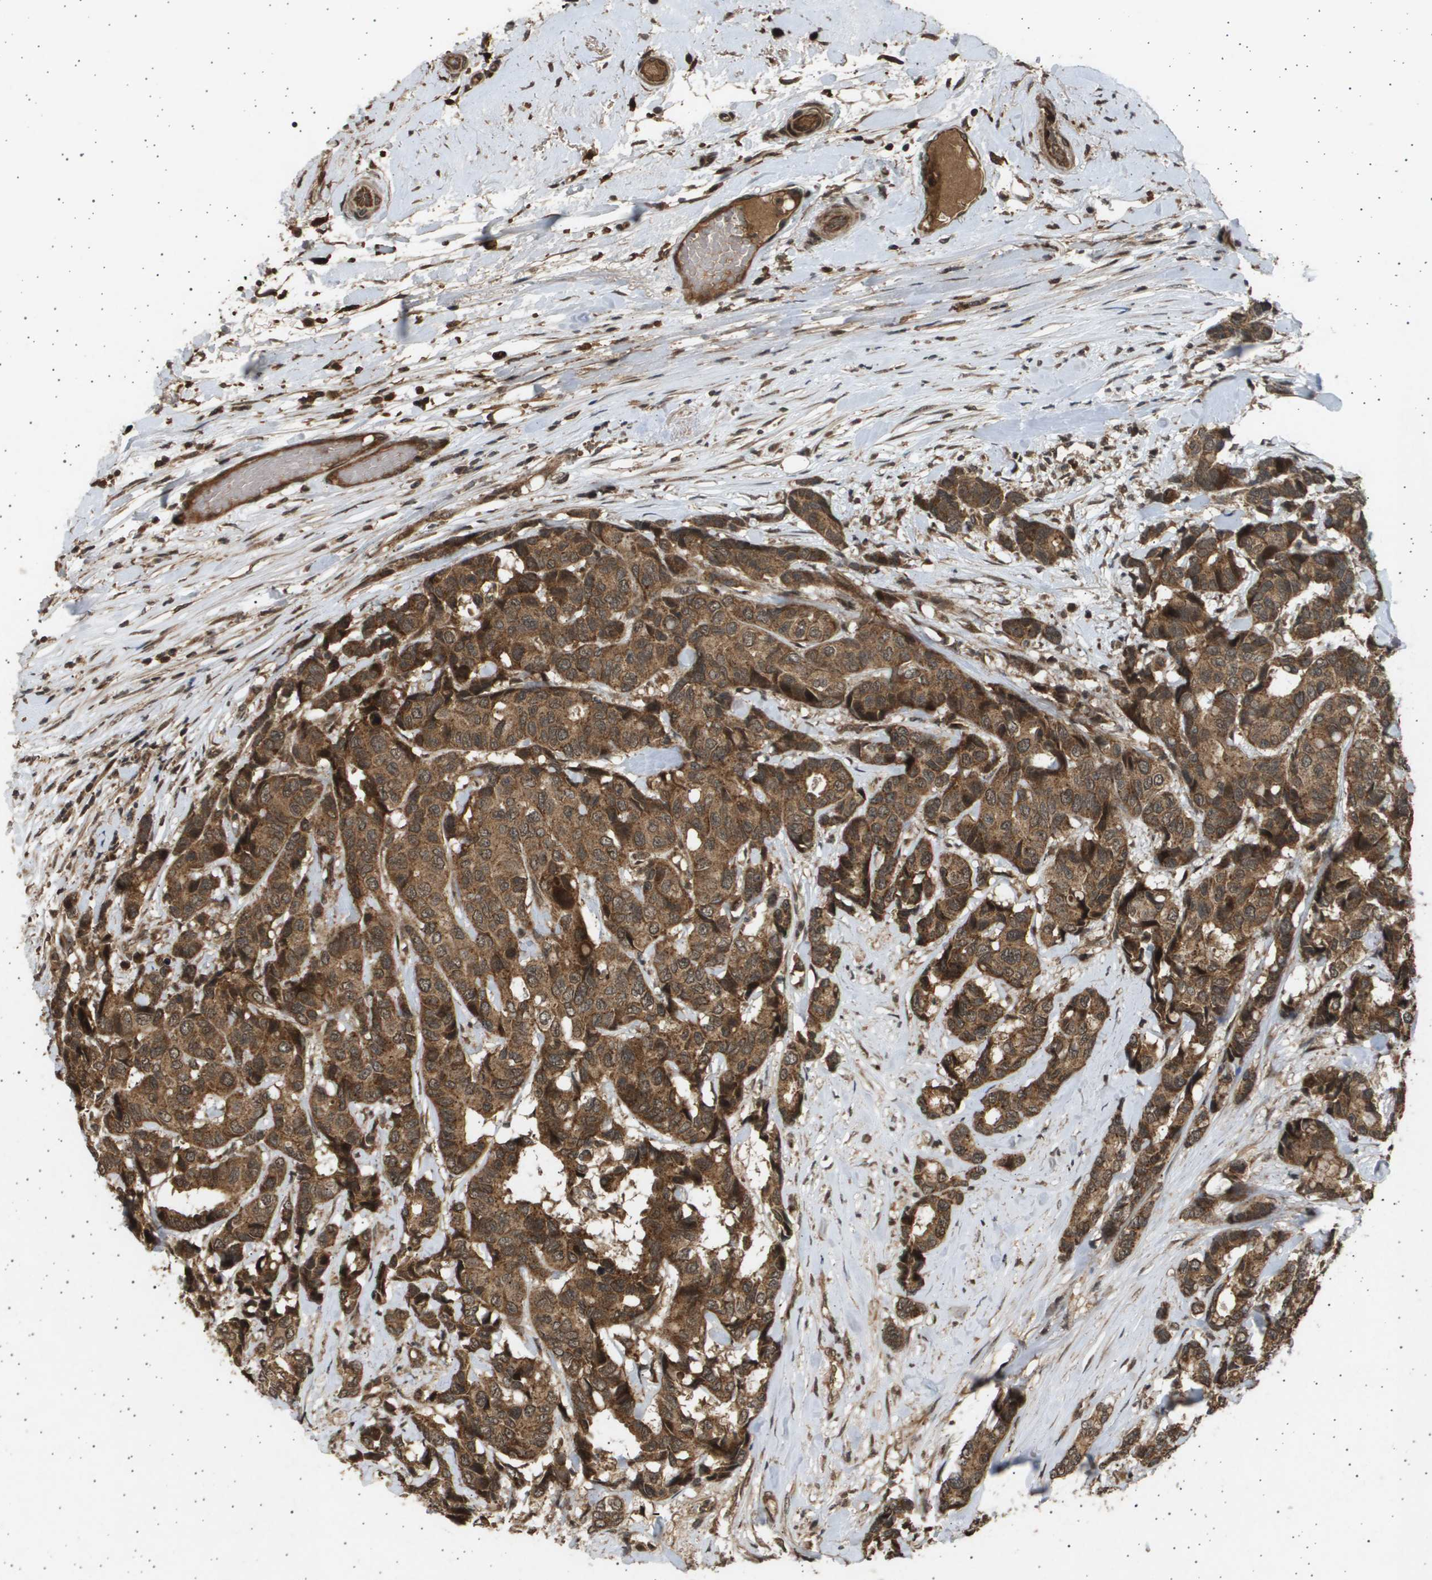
{"staining": {"intensity": "moderate", "quantity": ">75%", "location": "cytoplasmic/membranous,nuclear"}, "tissue": "breast cancer", "cell_type": "Tumor cells", "image_type": "cancer", "snomed": [{"axis": "morphology", "description": "Duct carcinoma"}, {"axis": "topography", "description": "Breast"}], "caption": "Human breast cancer stained for a protein (brown) exhibits moderate cytoplasmic/membranous and nuclear positive expression in approximately >75% of tumor cells.", "gene": "TNRC6A", "patient": {"sex": "female", "age": 87}}